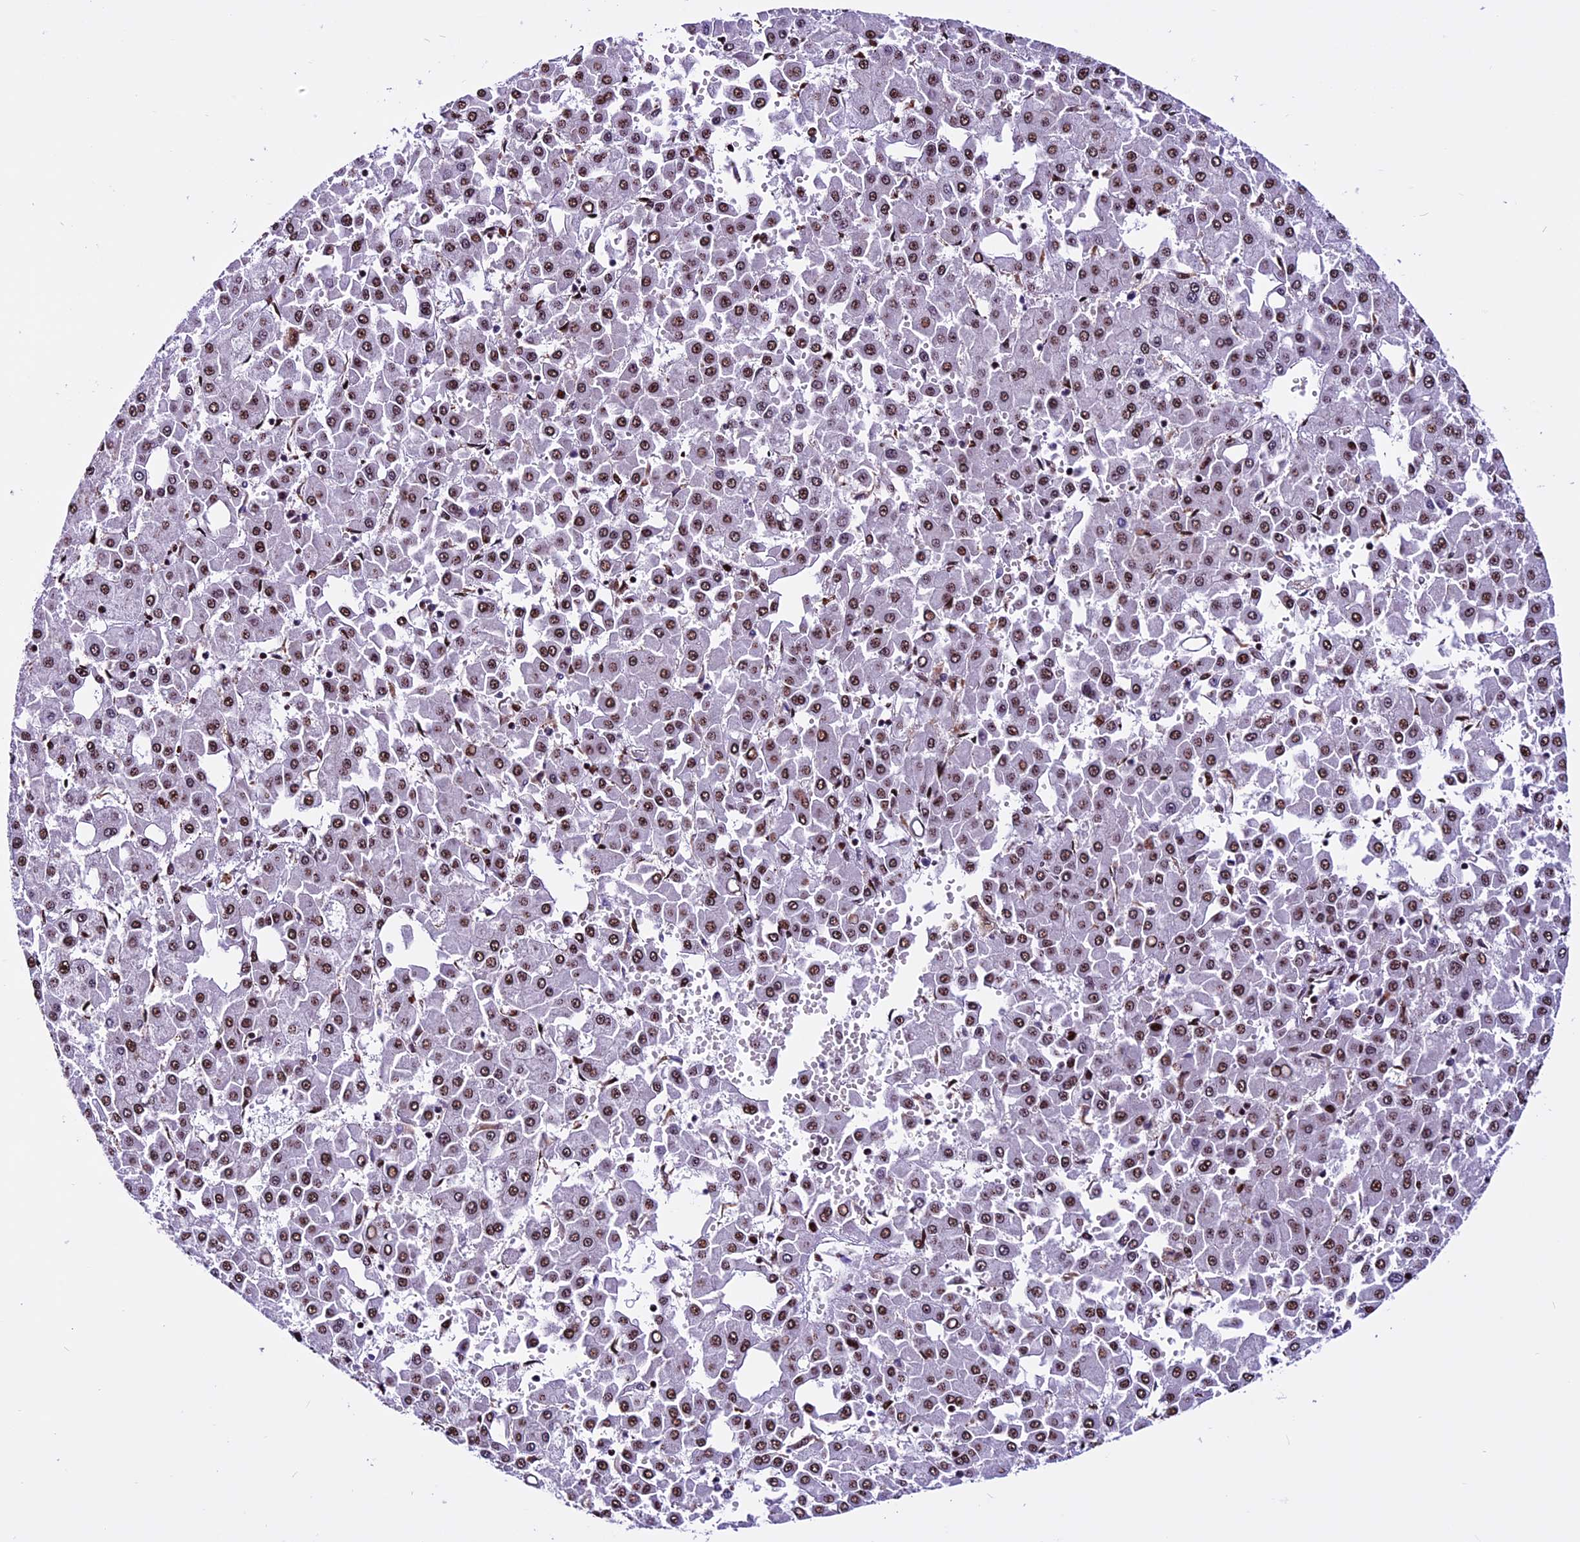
{"staining": {"intensity": "moderate", "quantity": ">75%", "location": "nuclear"}, "tissue": "liver cancer", "cell_type": "Tumor cells", "image_type": "cancer", "snomed": [{"axis": "morphology", "description": "Carcinoma, Hepatocellular, NOS"}, {"axis": "topography", "description": "Liver"}], "caption": "Liver hepatocellular carcinoma tissue reveals moderate nuclear staining in about >75% of tumor cells", "gene": "RINL", "patient": {"sex": "male", "age": 47}}